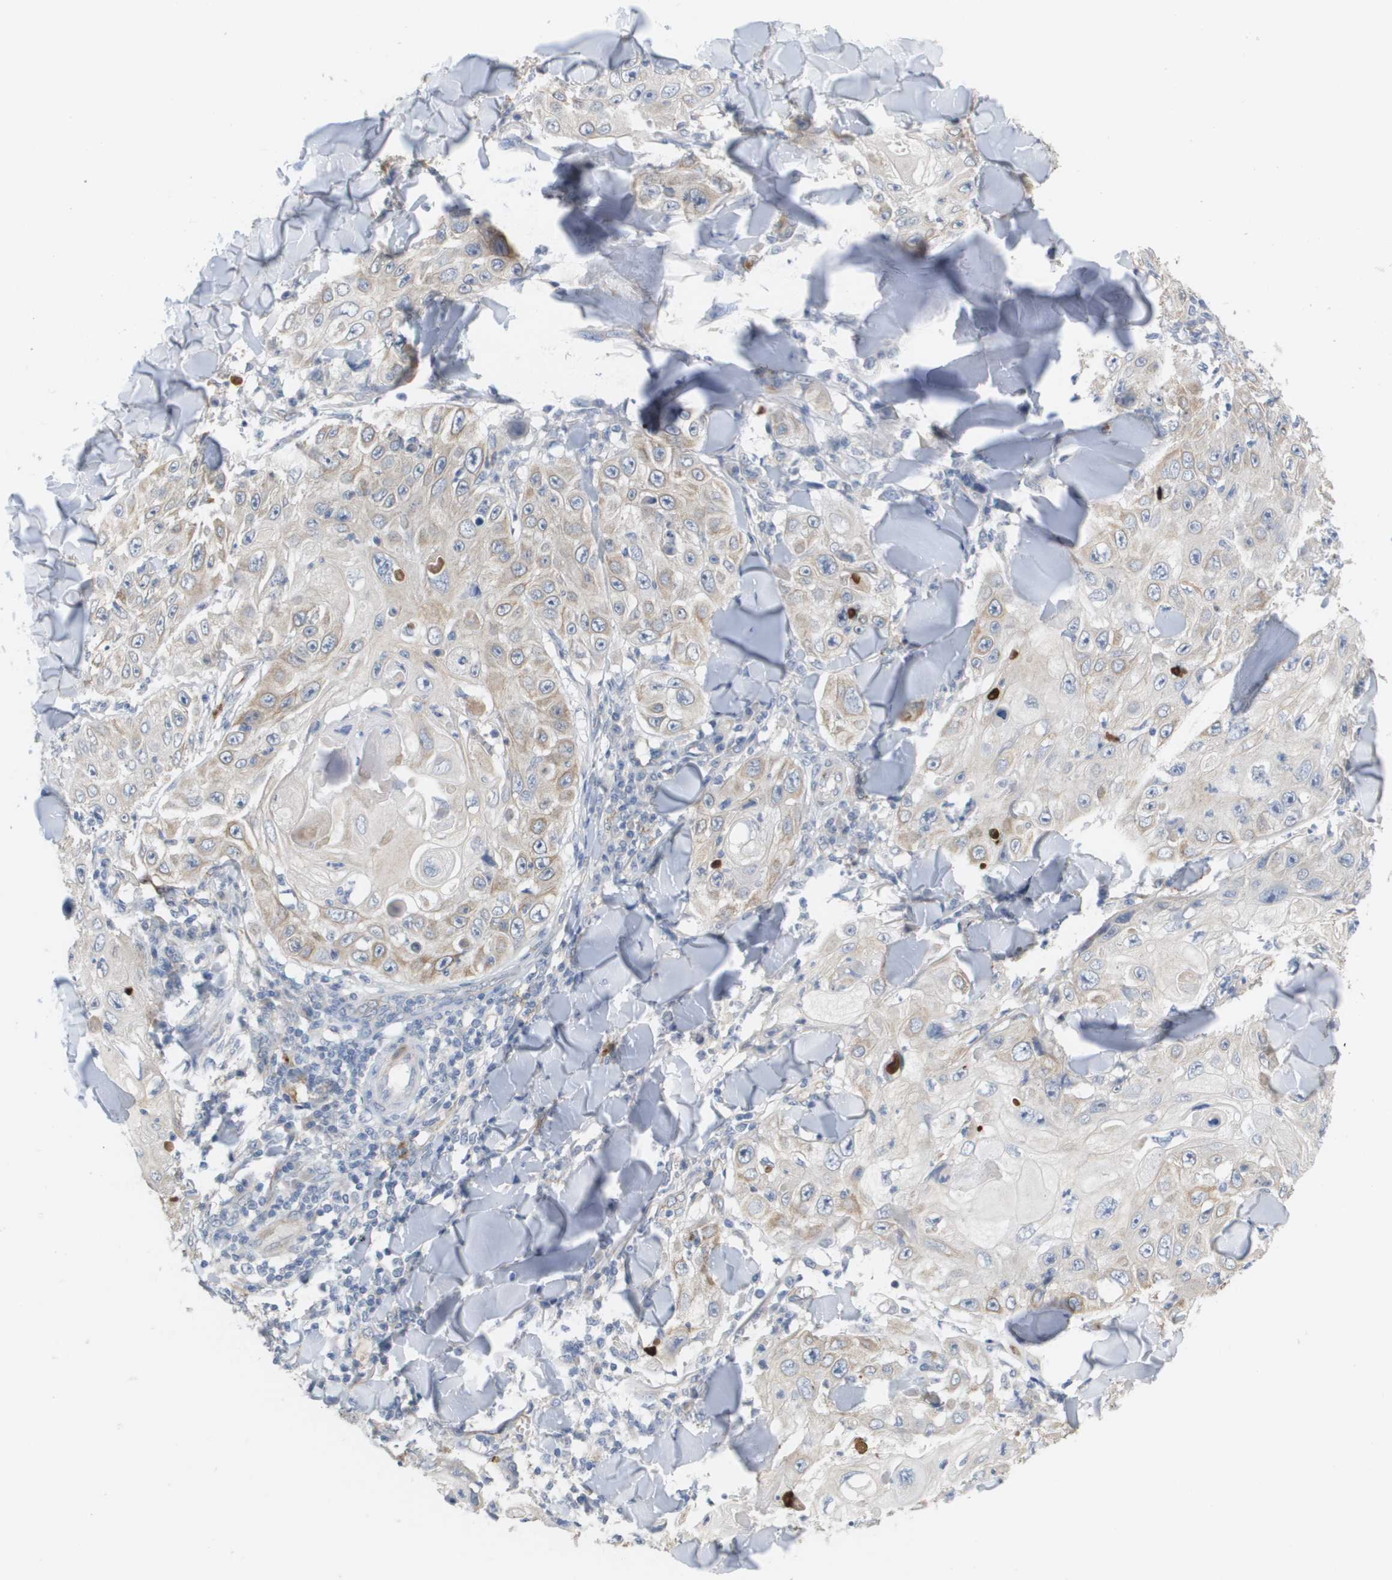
{"staining": {"intensity": "weak", "quantity": "25%-75%", "location": "cytoplasmic/membranous"}, "tissue": "skin cancer", "cell_type": "Tumor cells", "image_type": "cancer", "snomed": [{"axis": "morphology", "description": "Squamous cell carcinoma, NOS"}, {"axis": "topography", "description": "Skin"}], "caption": "Skin cancer (squamous cell carcinoma) tissue displays weak cytoplasmic/membranous staining in approximately 25%-75% of tumor cells, visualized by immunohistochemistry. (DAB (3,3'-diaminobenzidine) IHC, brown staining for protein, blue staining for nuclei).", "gene": "ANGPT2", "patient": {"sex": "male", "age": 86}}